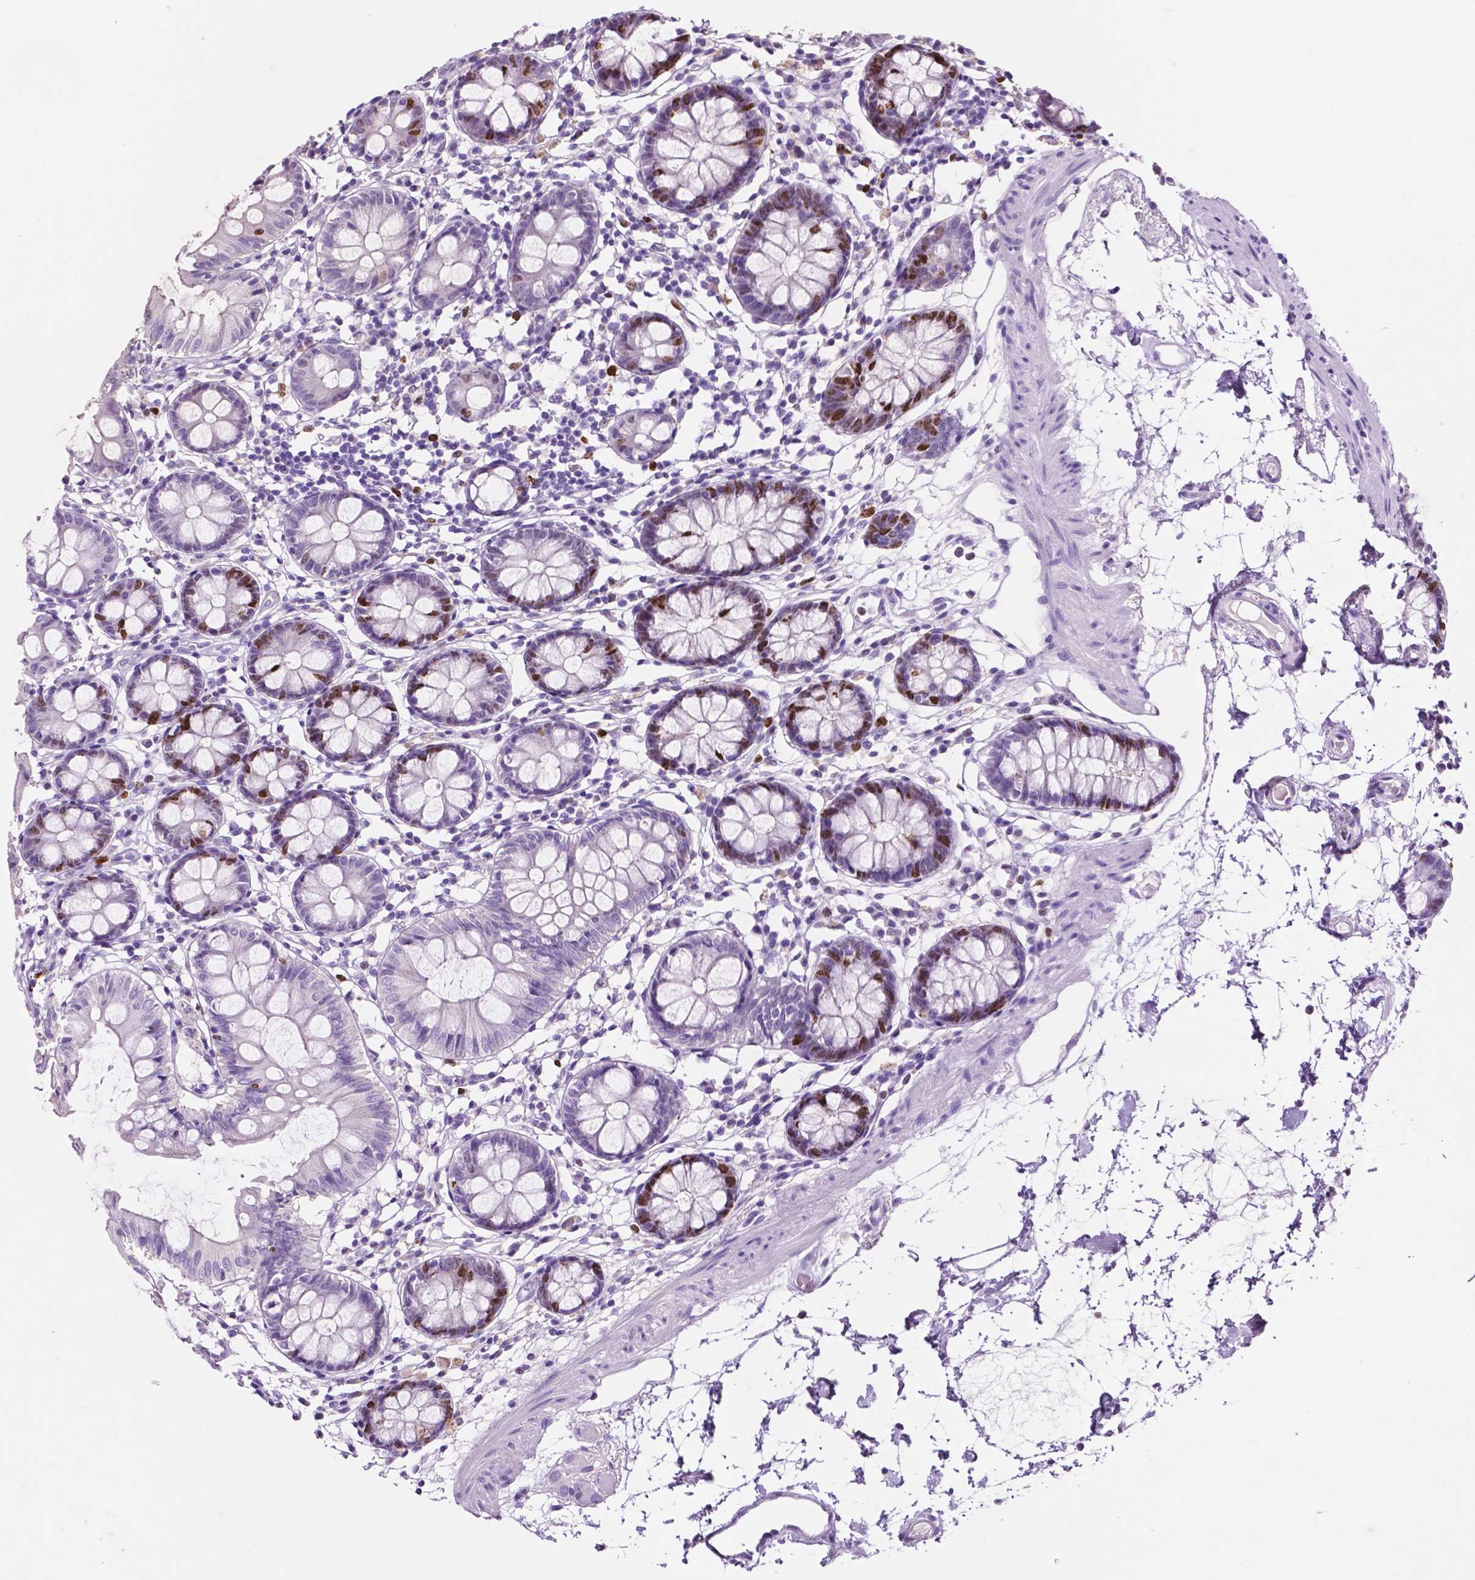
{"staining": {"intensity": "negative", "quantity": "none", "location": "none"}, "tissue": "colon", "cell_type": "Endothelial cells", "image_type": "normal", "snomed": [{"axis": "morphology", "description": "Normal tissue, NOS"}, {"axis": "topography", "description": "Colon"}], "caption": "DAB immunohistochemical staining of benign human colon demonstrates no significant positivity in endothelial cells.", "gene": "SIAH2", "patient": {"sex": "female", "age": 84}}